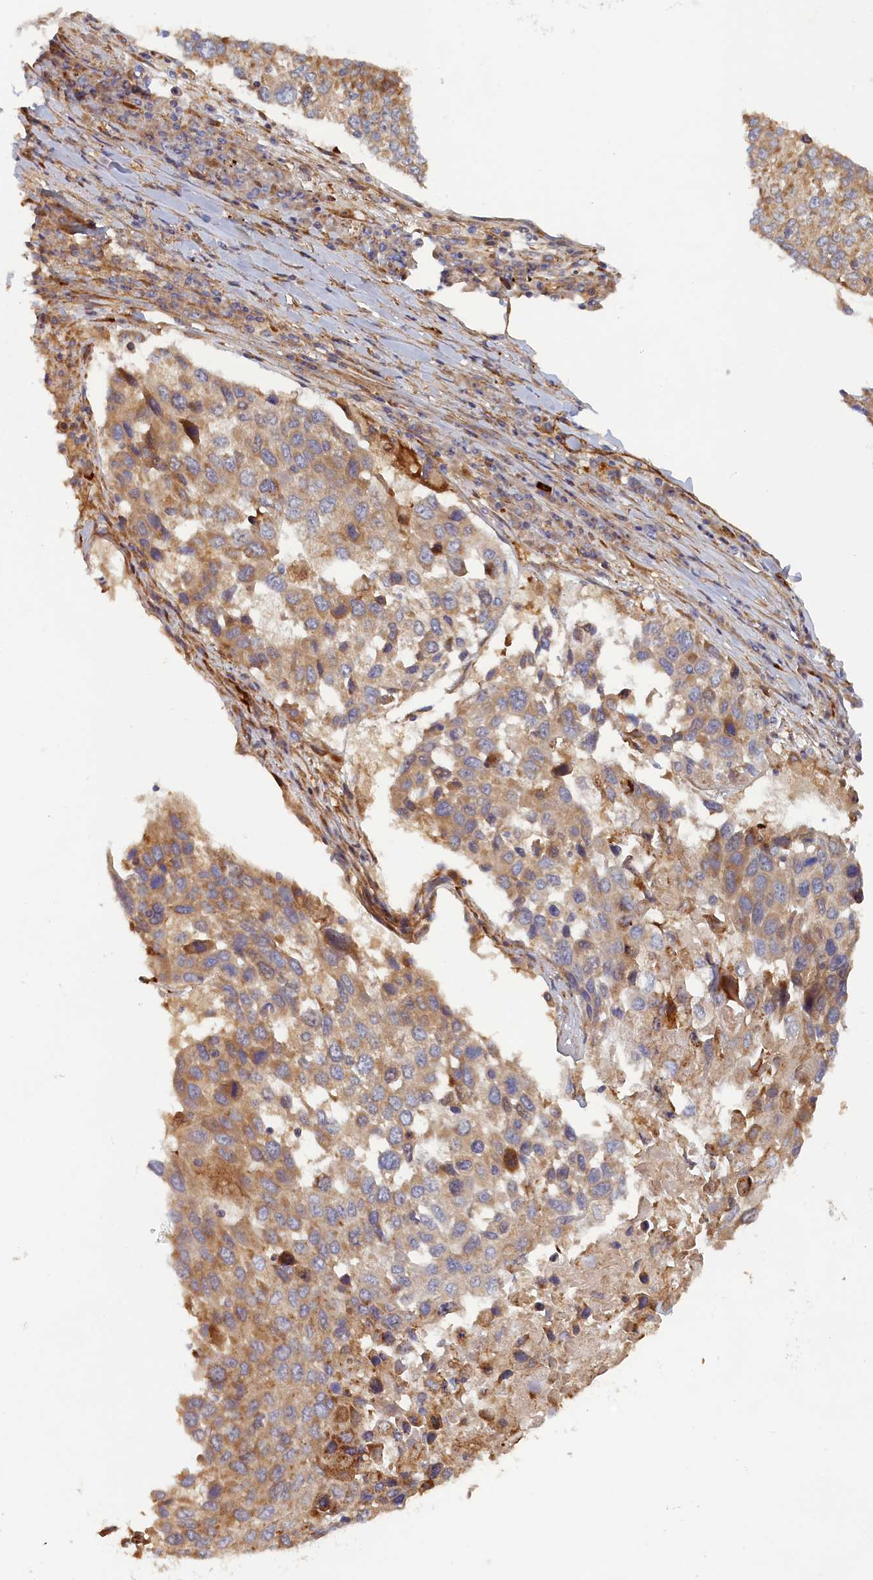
{"staining": {"intensity": "weak", "quantity": ">75%", "location": "cytoplasmic/membranous"}, "tissue": "lung cancer", "cell_type": "Tumor cells", "image_type": "cancer", "snomed": [{"axis": "morphology", "description": "Squamous cell carcinoma, NOS"}, {"axis": "topography", "description": "Lung"}], "caption": "Lung squamous cell carcinoma tissue shows weak cytoplasmic/membranous staining in approximately >75% of tumor cells, visualized by immunohistochemistry. The staining was performed using DAB, with brown indicating positive protein expression. Nuclei are stained blue with hematoxylin.", "gene": "TMEM196", "patient": {"sex": "male", "age": 65}}